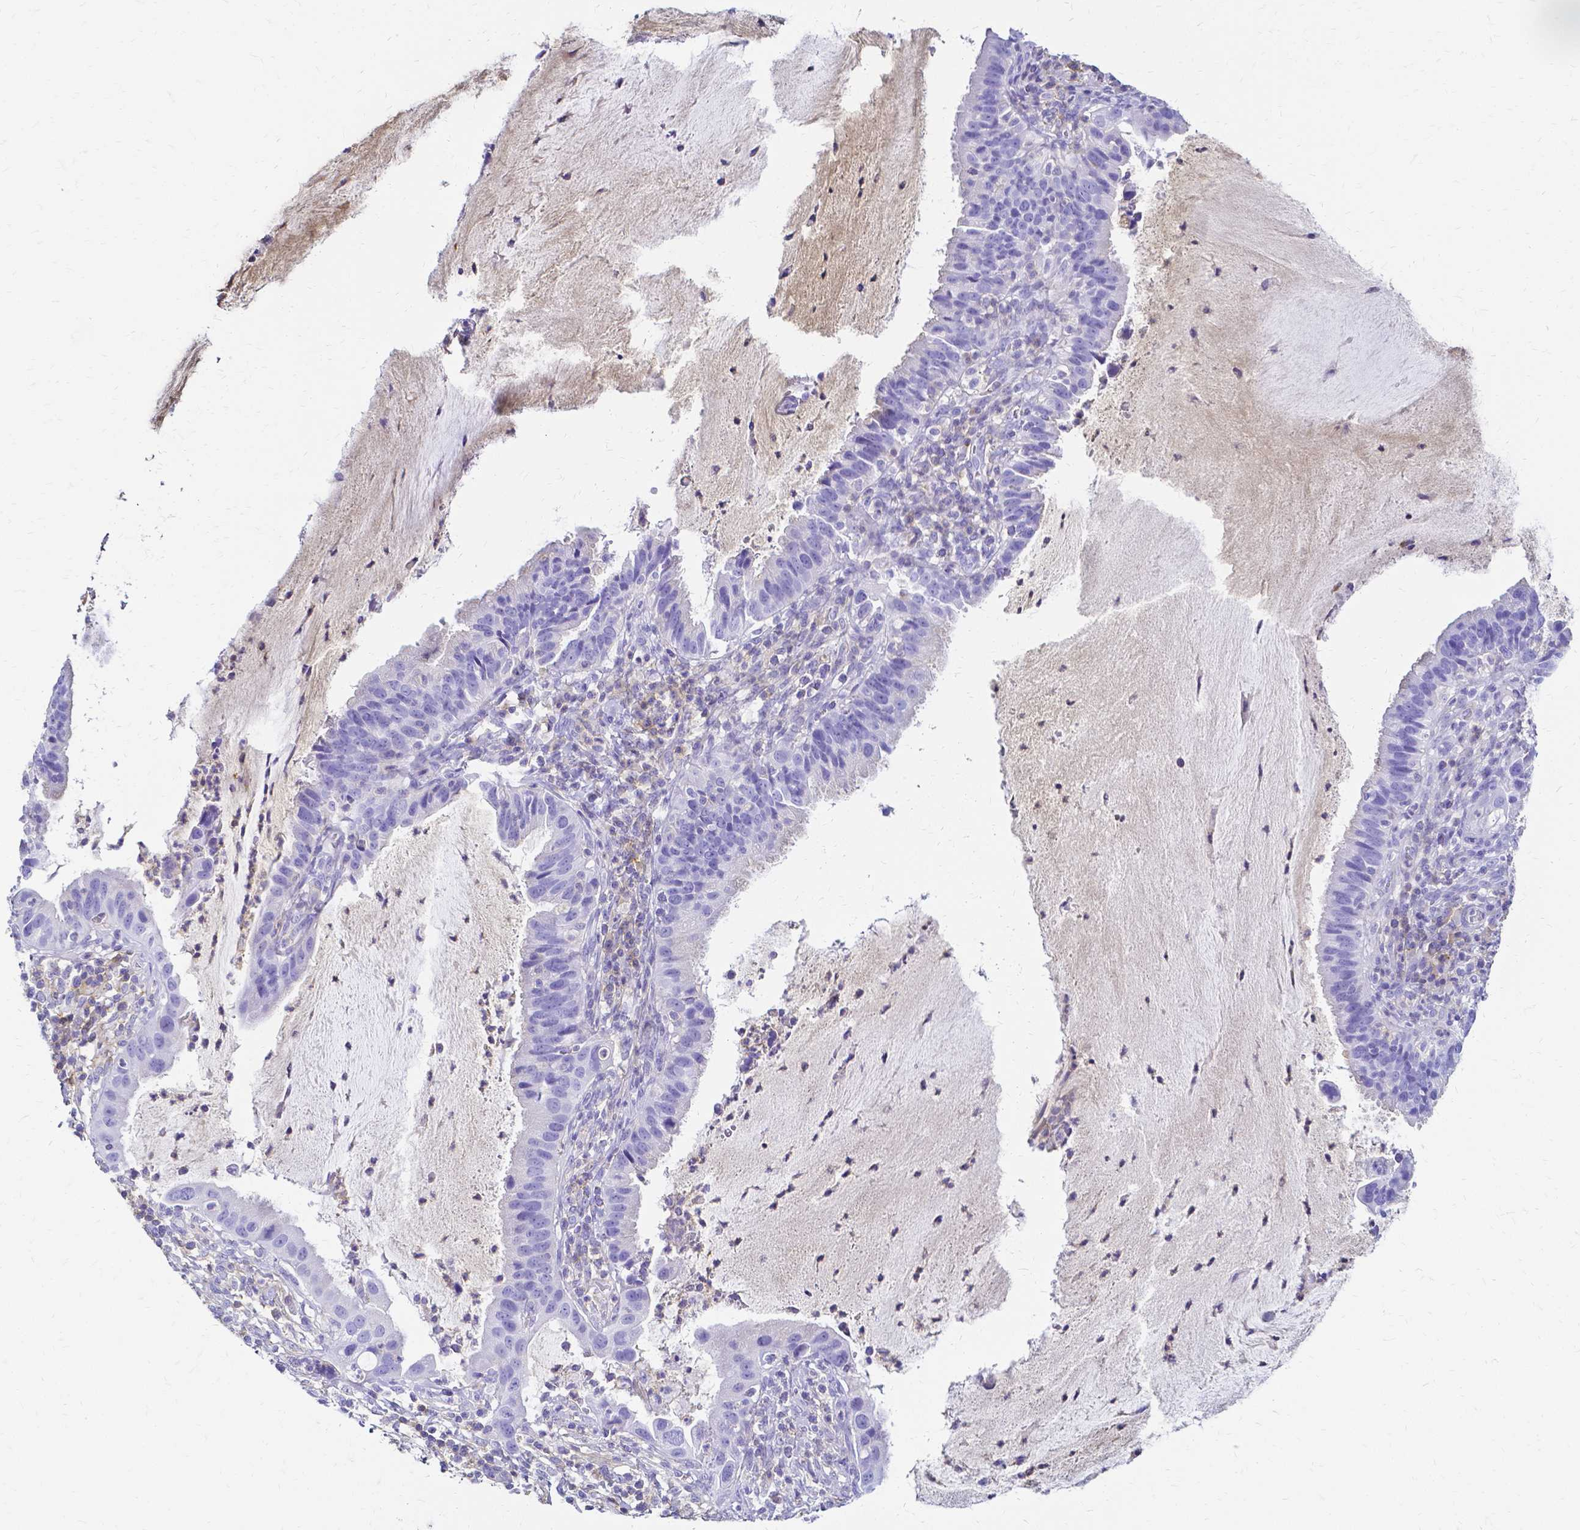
{"staining": {"intensity": "negative", "quantity": "none", "location": "none"}, "tissue": "cervical cancer", "cell_type": "Tumor cells", "image_type": "cancer", "snomed": [{"axis": "morphology", "description": "Adenocarcinoma, NOS"}, {"axis": "topography", "description": "Cervix"}], "caption": "Immunohistochemistry image of neoplastic tissue: human cervical adenocarcinoma stained with DAB (3,3'-diaminobenzidine) reveals no significant protein positivity in tumor cells.", "gene": "HSPA12A", "patient": {"sex": "female", "age": 34}}